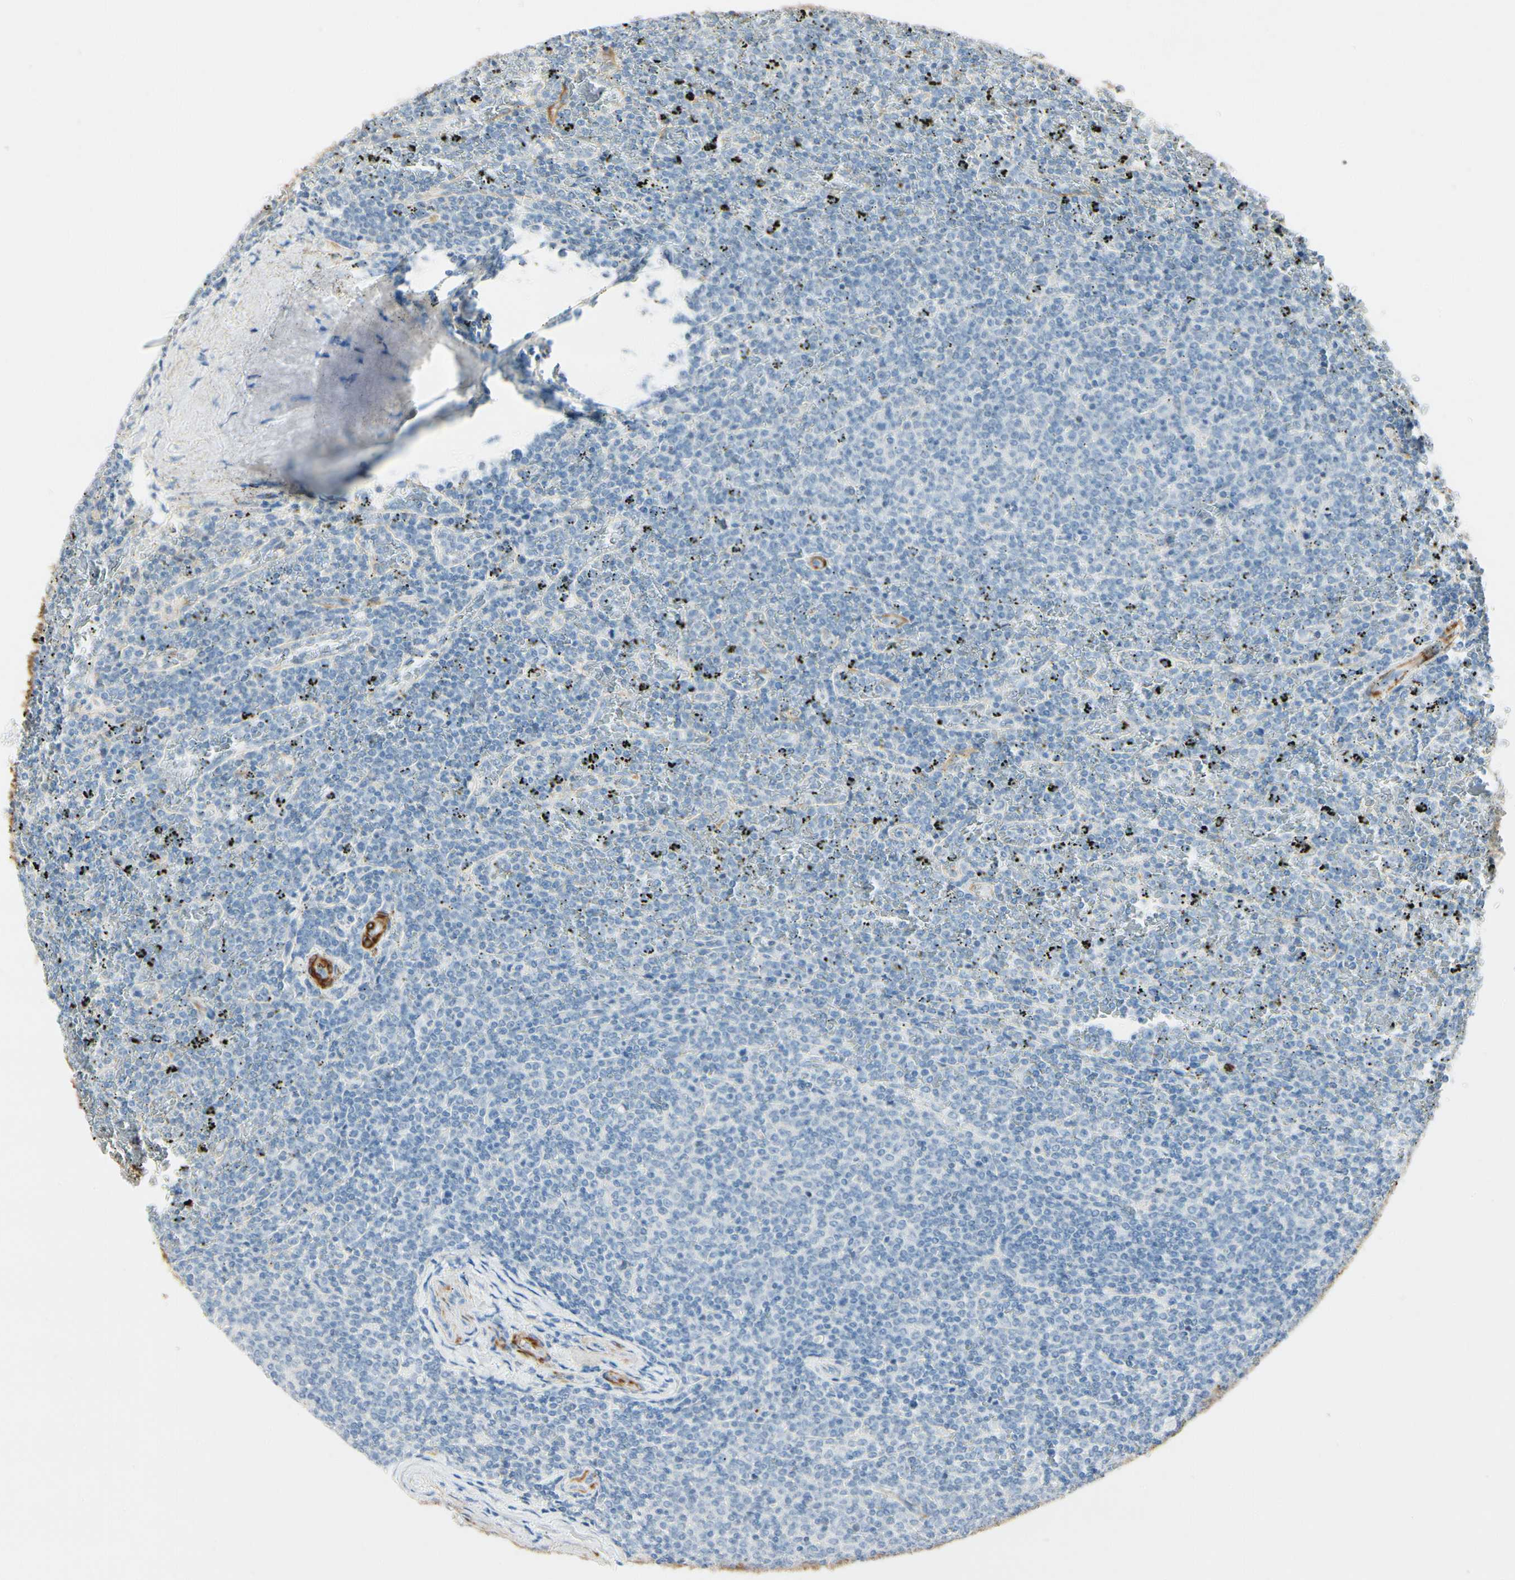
{"staining": {"intensity": "negative", "quantity": "none", "location": "none"}, "tissue": "lymphoma", "cell_type": "Tumor cells", "image_type": "cancer", "snomed": [{"axis": "morphology", "description": "Malignant lymphoma, non-Hodgkin's type, Low grade"}, {"axis": "topography", "description": "Spleen"}], "caption": "The image displays no staining of tumor cells in lymphoma. The staining is performed using DAB (3,3'-diaminobenzidine) brown chromogen with nuclei counter-stained in using hematoxylin.", "gene": "AMPH", "patient": {"sex": "female", "age": 77}}